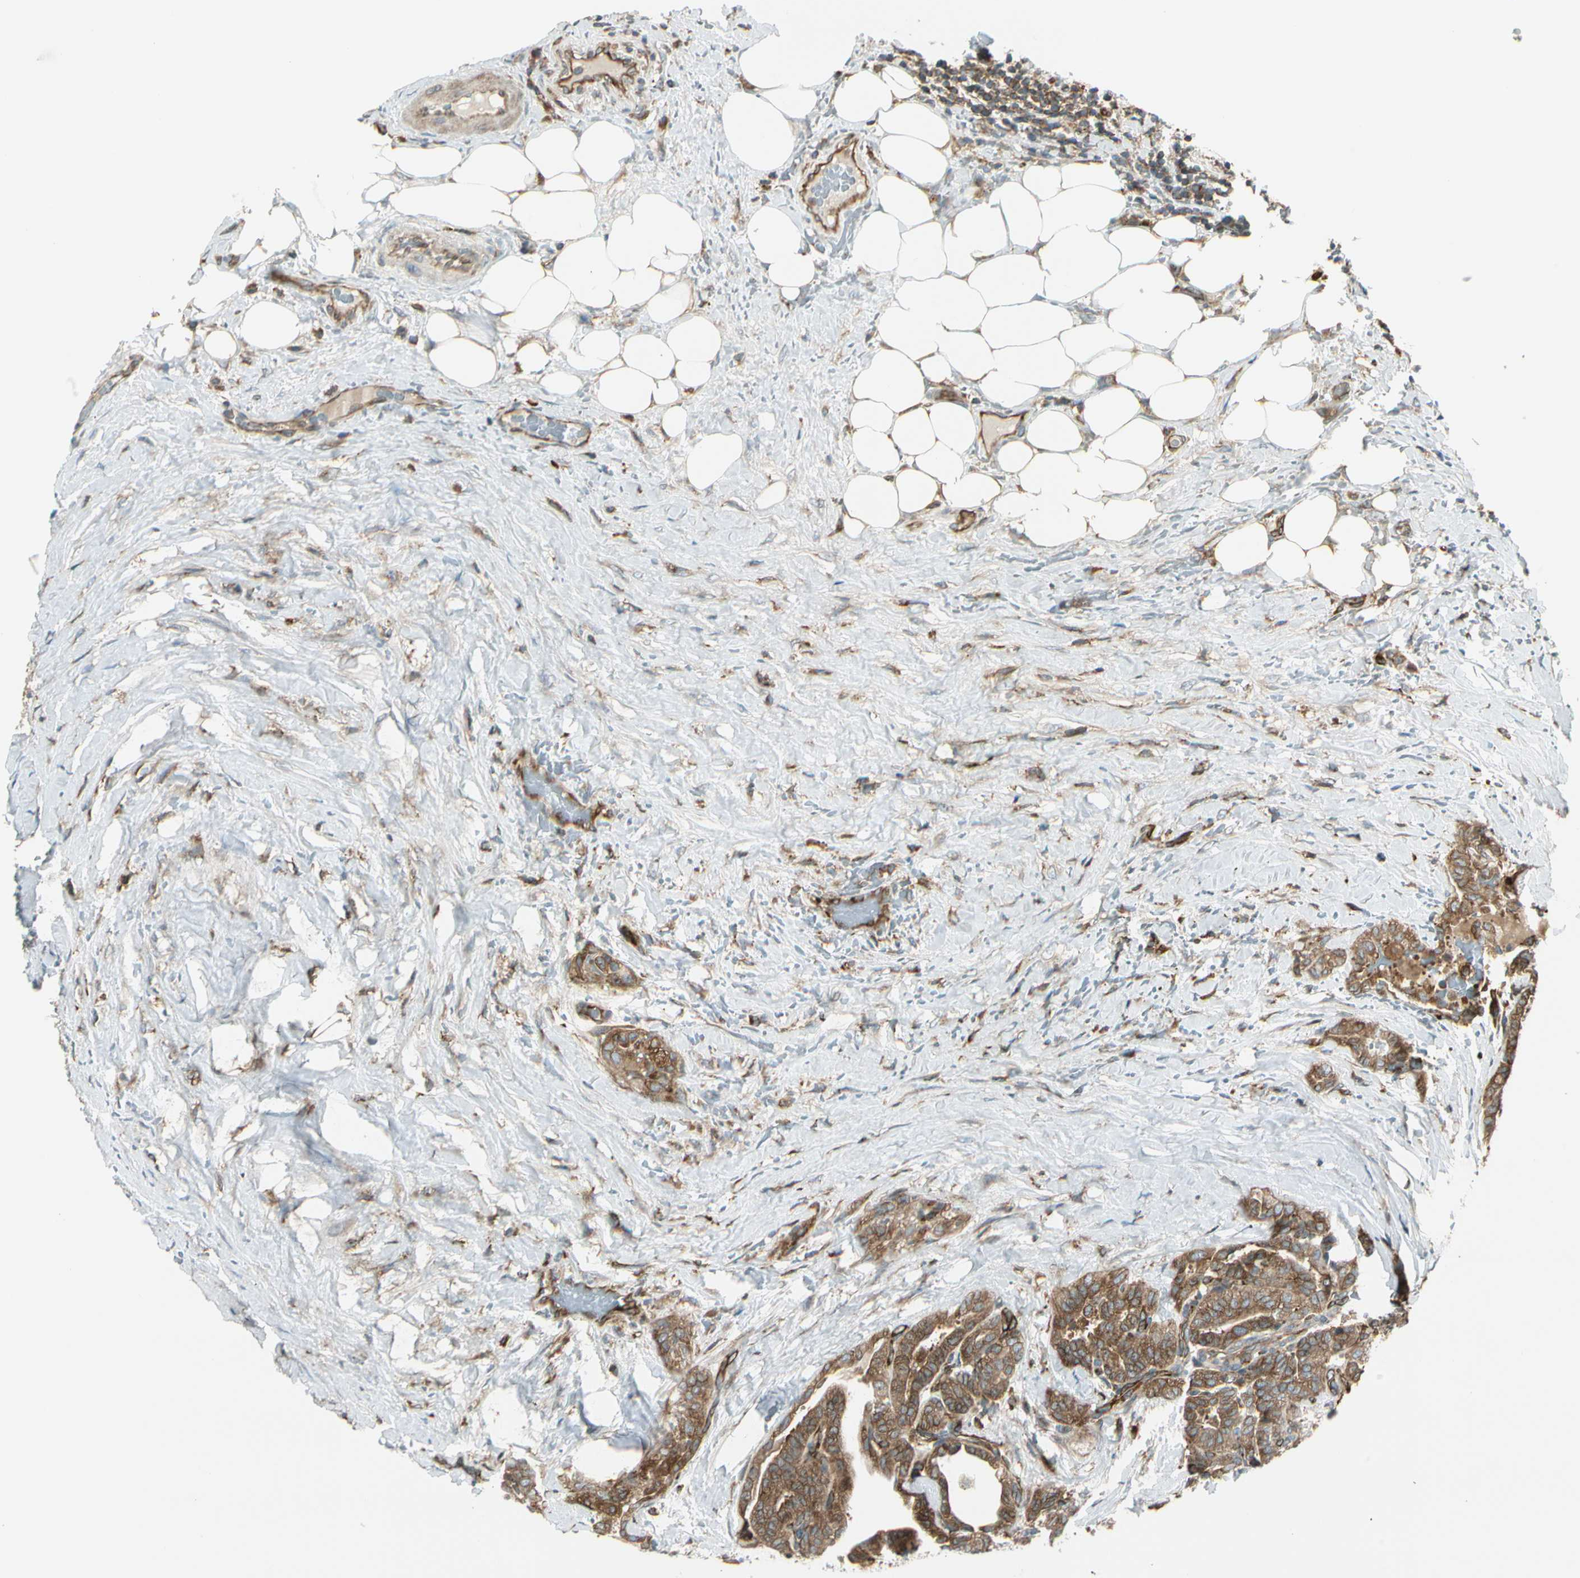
{"staining": {"intensity": "moderate", "quantity": ">75%", "location": "cytoplasmic/membranous"}, "tissue": "thyroid cancer", "cell_type": "Tumor cells", "image_type": "cancer", "snomed": [{"axis": "morphology", "description": "Papillary adenocarcinoma, NOS"}, {"axis": "topography", "description": "Thyroid gland"}], "caption": "The histopathology image displays immunohistochemical staining of thyroid papillary adenocarcinoma. There is moderate cytoplasmic/membranous expression is present in approximately >75% of tumor cells. (Brightfield microscopy of DAB IHC at high magnification).", "gene": "TRIO", "patient": {"sex": "male", "age": 77}}